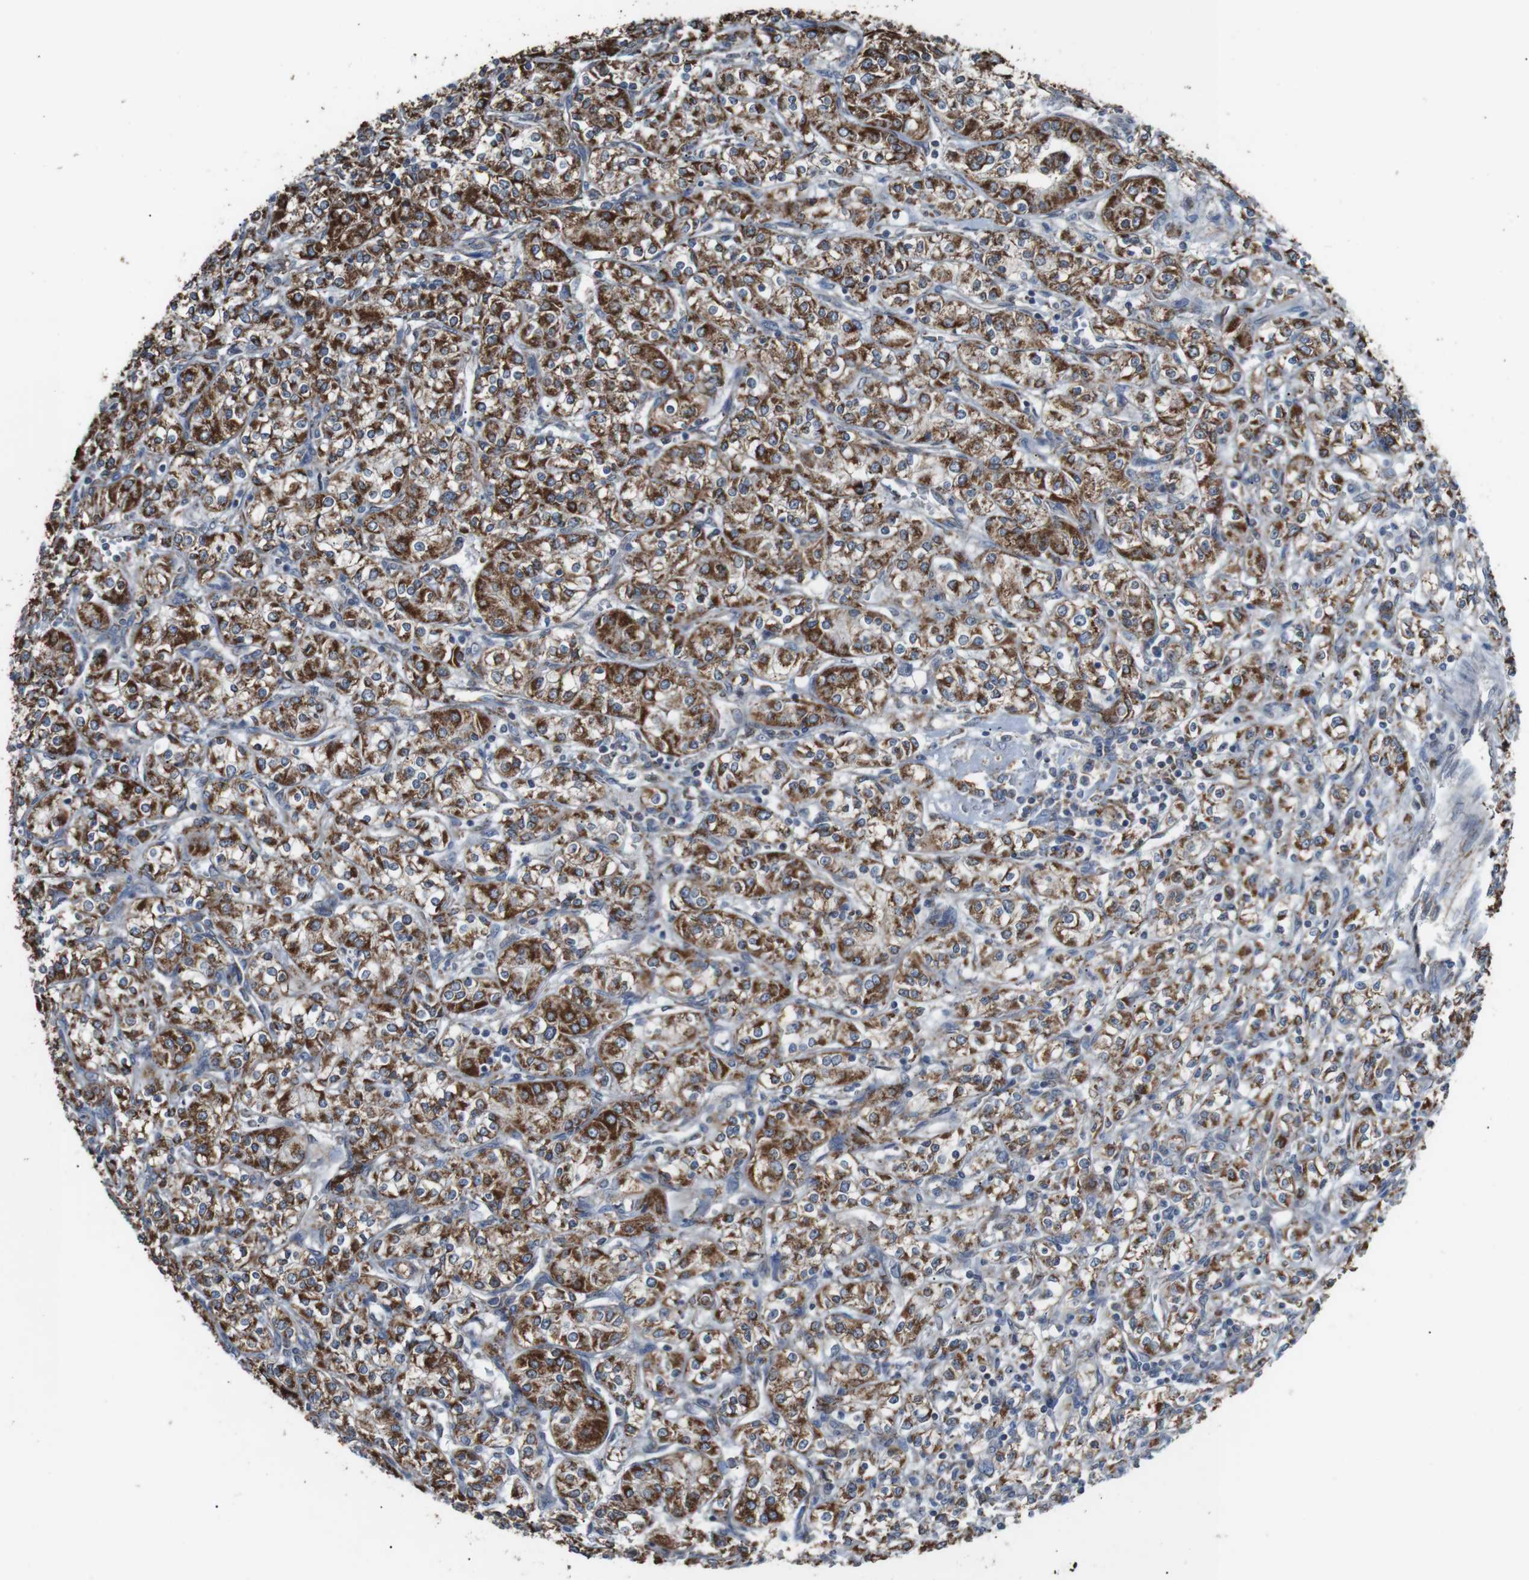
{"staining": {"intensity": "moderate", "quantity": ">75%", "location": "cytoplasmic/membranous"}, "tissue": "renal cancer", "cell_type": "Tumor cells", "image_type": "cancer", "snomed": [{"axis": "morphology", "description": "Adenocarcinoma, NOS"}, {"axis": "topography", "description": "Kidney"}], "caption": "Renal cancer (adenocarcinoma) stained for a protein (brown) reveals moderate cytoplasmic/membranous positive staining in about >75% of tumor cells.", "gene": "CISD2", "patient": {"sex": "male", "age": 77}}